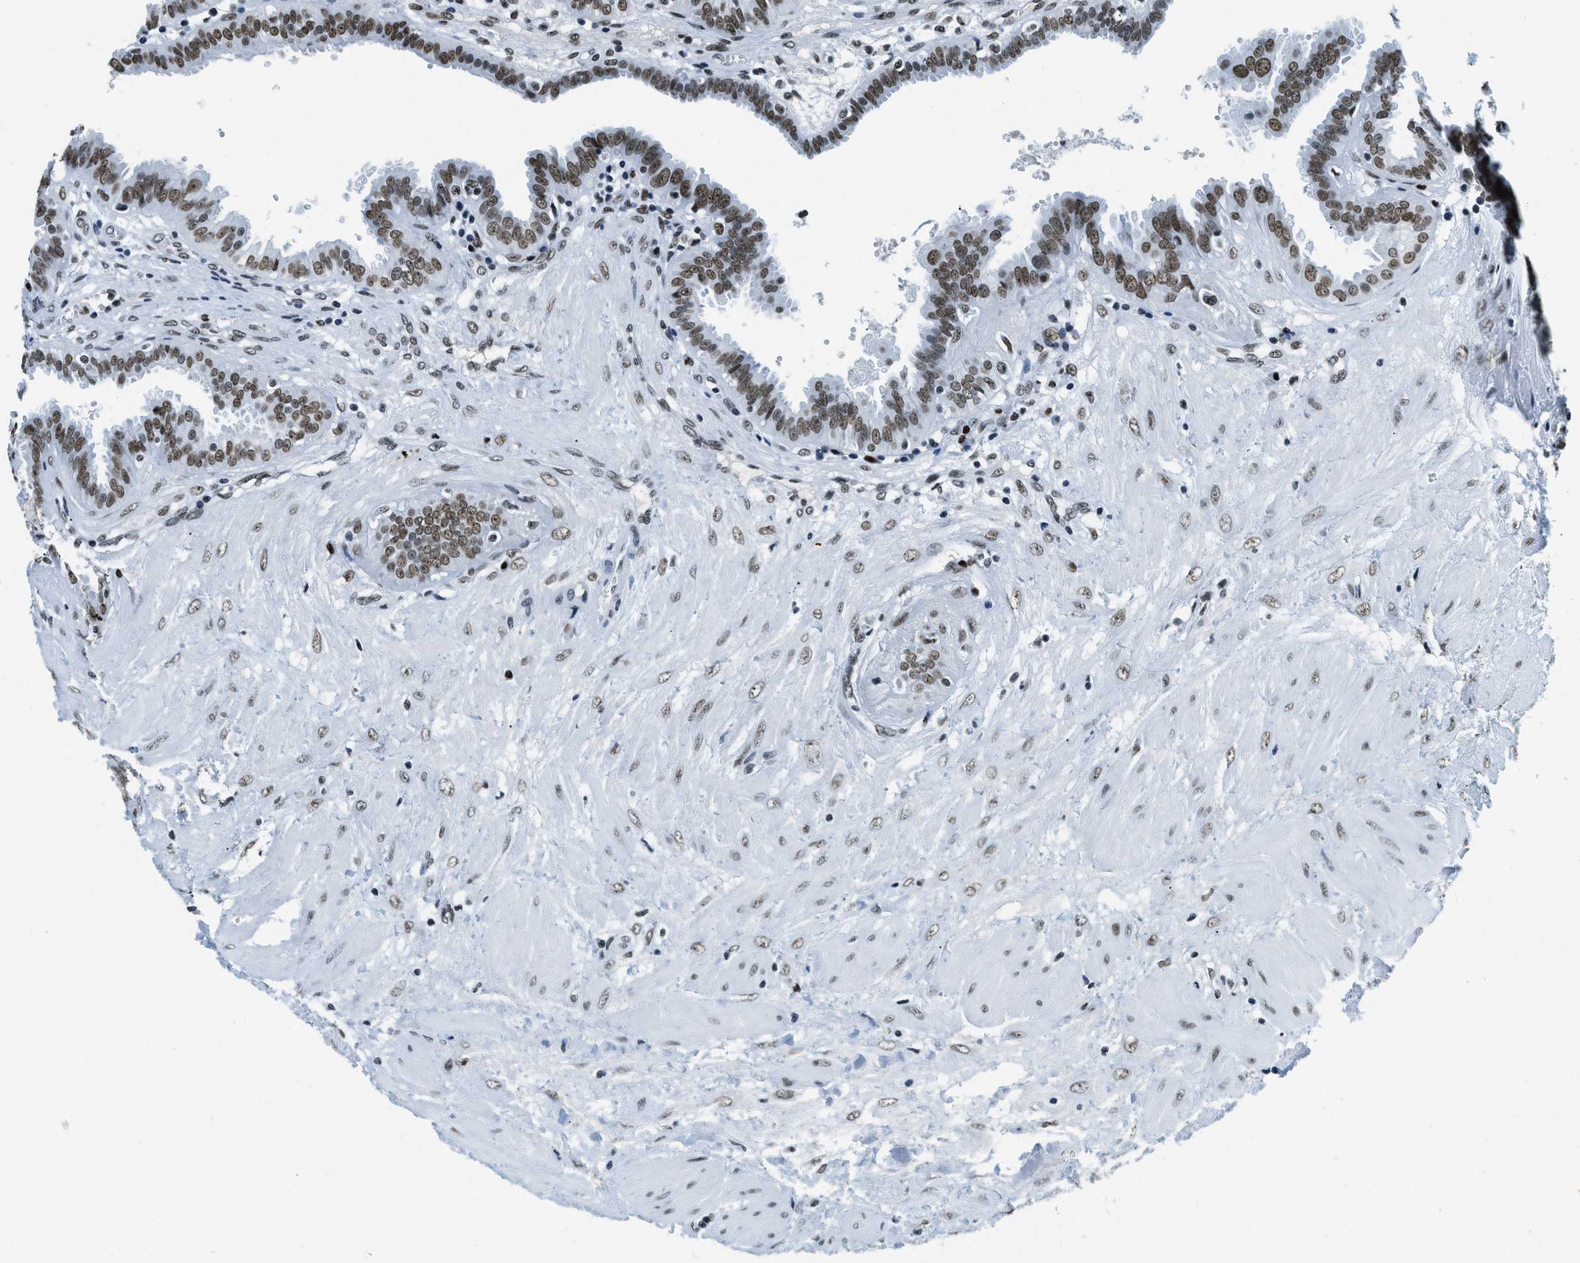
{"staining": {"intensity": "moderate", "quantity": ">75%", "location": "nuclear"}, "tissue": "fallopian tube", "cell_type": "Glandular cells", "image_type": "normal", "snomed": [{"axis": "morphology", "description": "Normal tissue, NOS"}, {"axis": "topography", "description": "Fallopian tube"}, {"axis": "topography", "description": "Placenta"}], "caption": "Fallopian tube stained with a protein marker shows moderate staining in glandular cells.", "gene": "TOP1", "patient": {"sex": "female", "age": 32}}